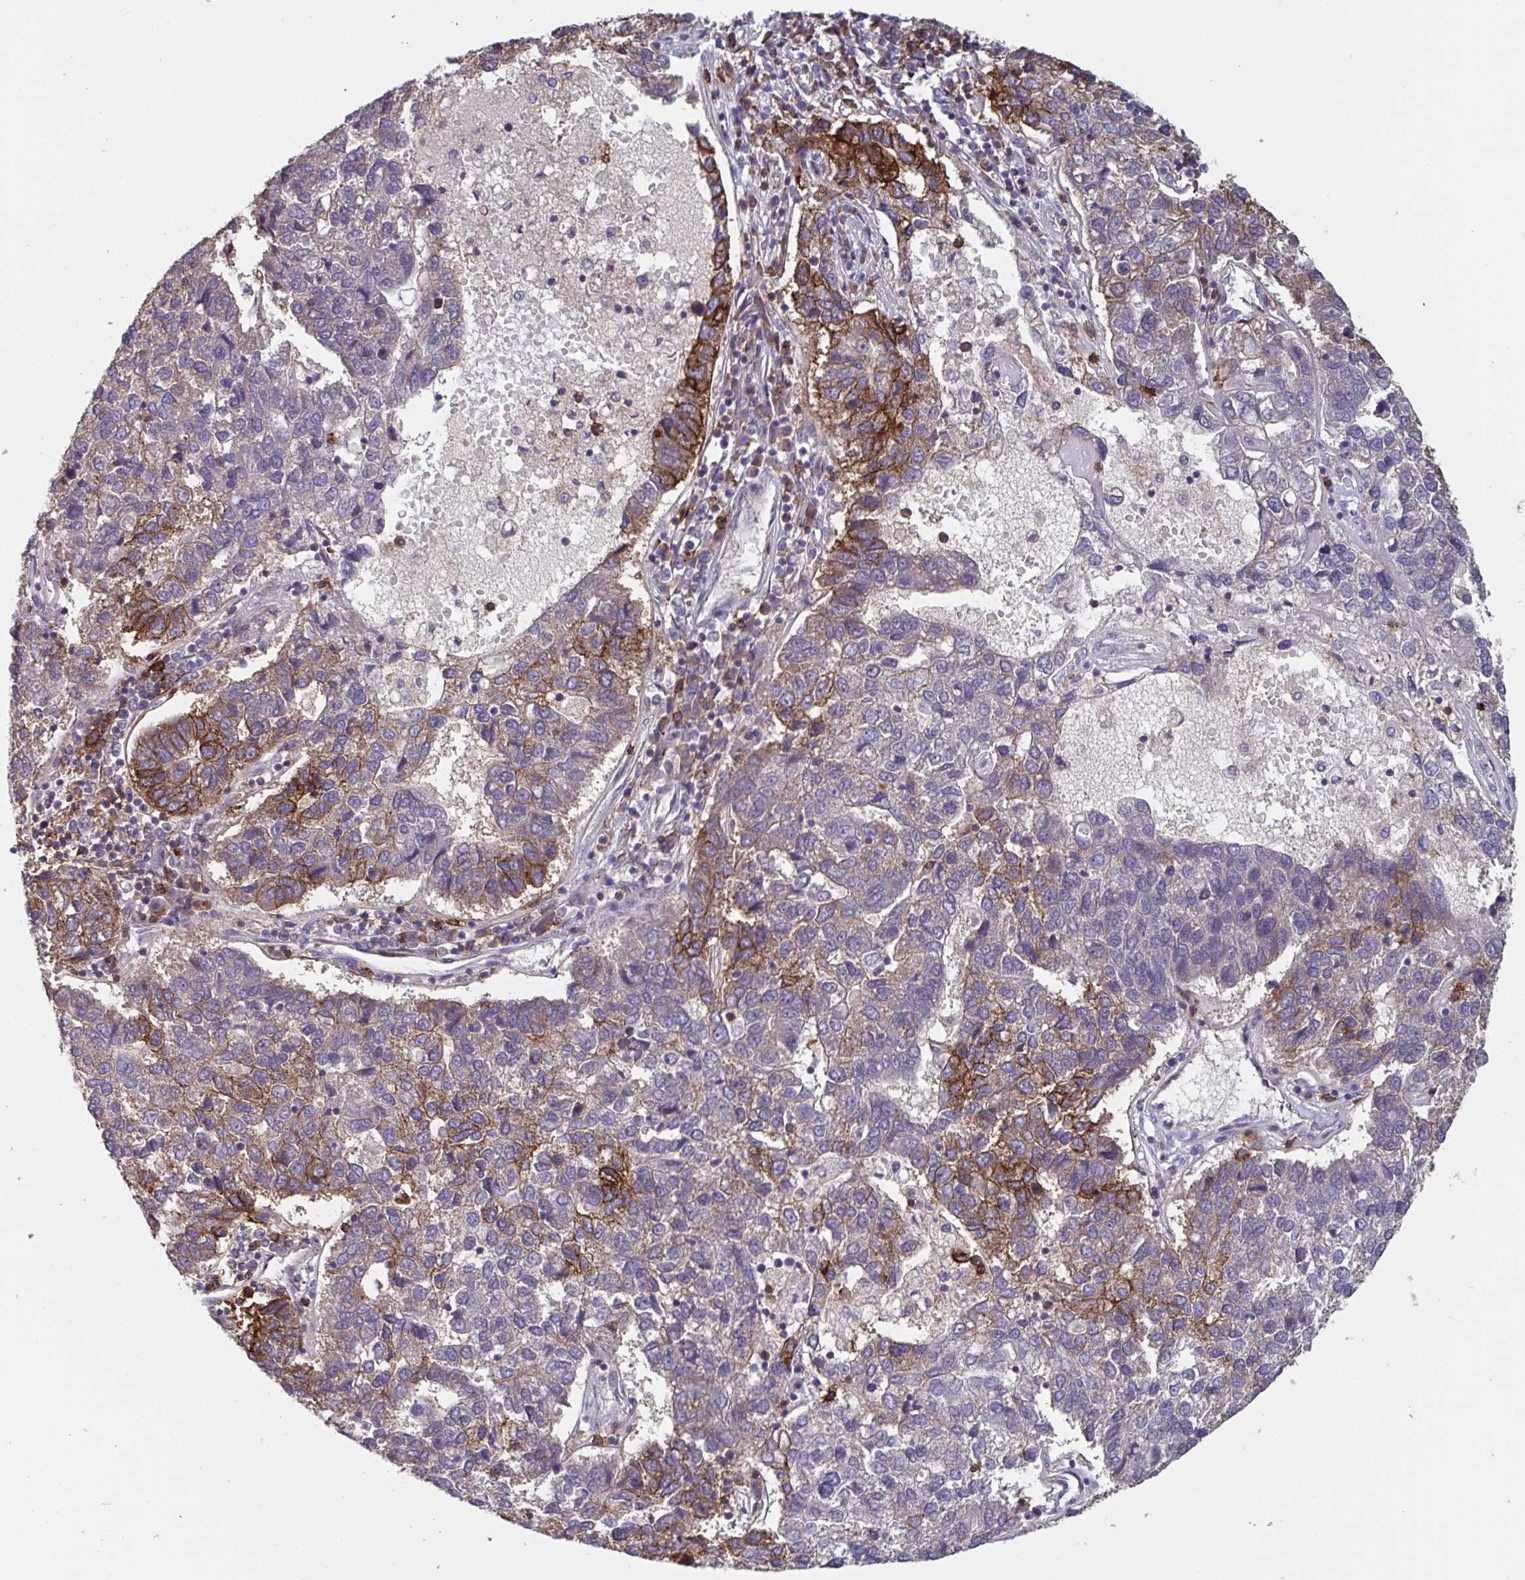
{"staining": {"intensity": "strong", "quantity": "<25%", "location": "cytoplasmic/membranous"}, "tissue": "pancreatic cancer", "cell_type": "Tumor cells", "image_type": "cancer", "snomed": [{"axis": "morphology", "description": "Adenocarcinoma, NOS"}, {"axis": "topography", "description": "Pancreas"}], "caption": "Immunohistochemical staining of human pancreatic cancer shows medium levels of strong cytoplasmic/membranous protein positivity in about <25% of tumor cells.", "gene": "CD1E", "patient": {"sex": "female", "age": 61}}